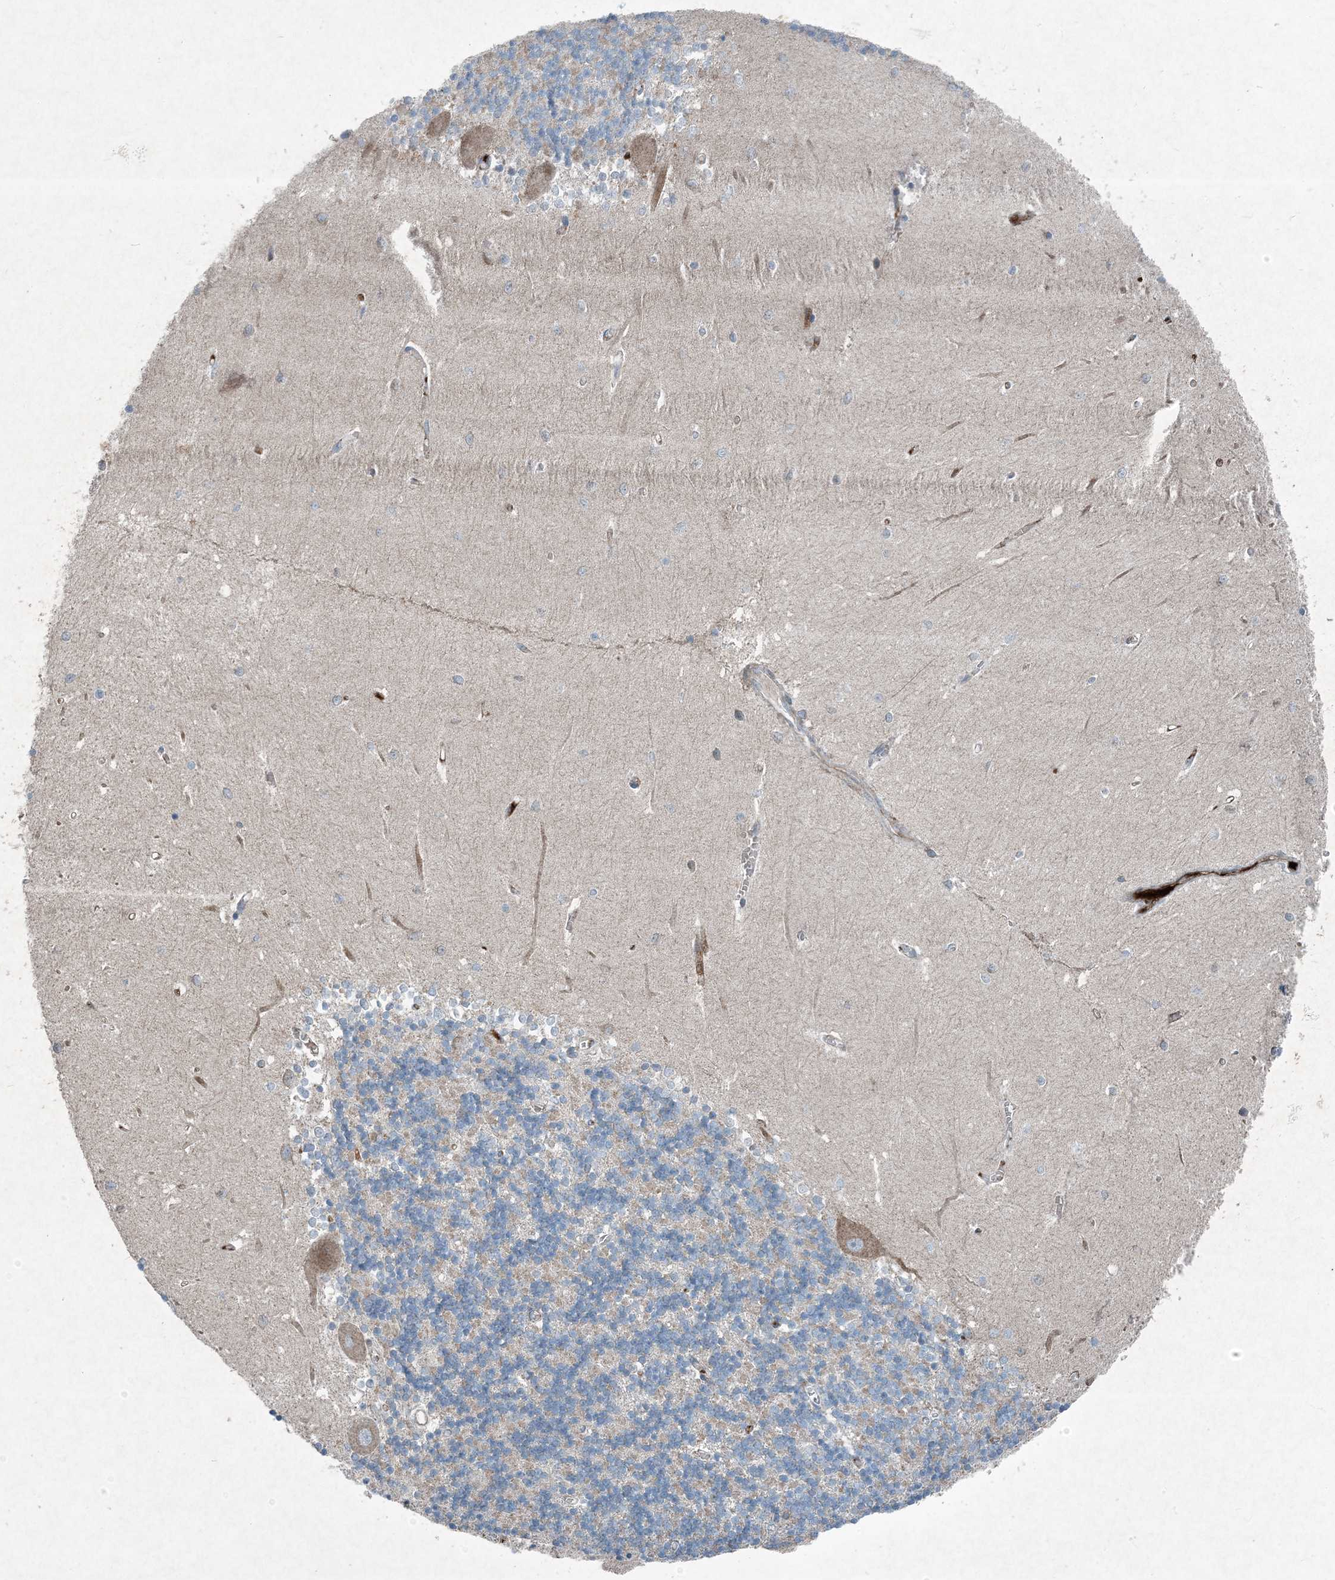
{"staining": {"intensity": "weak", "quantity": "25%-75%", "location": "cytoplasmic/membranous"}, "tissue": "cerebellum", "cell_type": "Cells in granular layer", "image_type": "normal", "snomed": [{"axis": "morphology", "description": "Normal tissue, NOS"}, {"axis": "topography", "description": "Cerebellum"}], "caption": "Immunohistochemical staining of normal human cerebellum reveals weak cytoplasmic/membranous protein staining in approximately 25%-75% of cells in granular layer. Using DAB (brown) and hematoxylin (blue) stains, captured at high magnification using brightfield microscopy.", "gene": "APOM", "patient": {"sex": "male", "age": 37}}